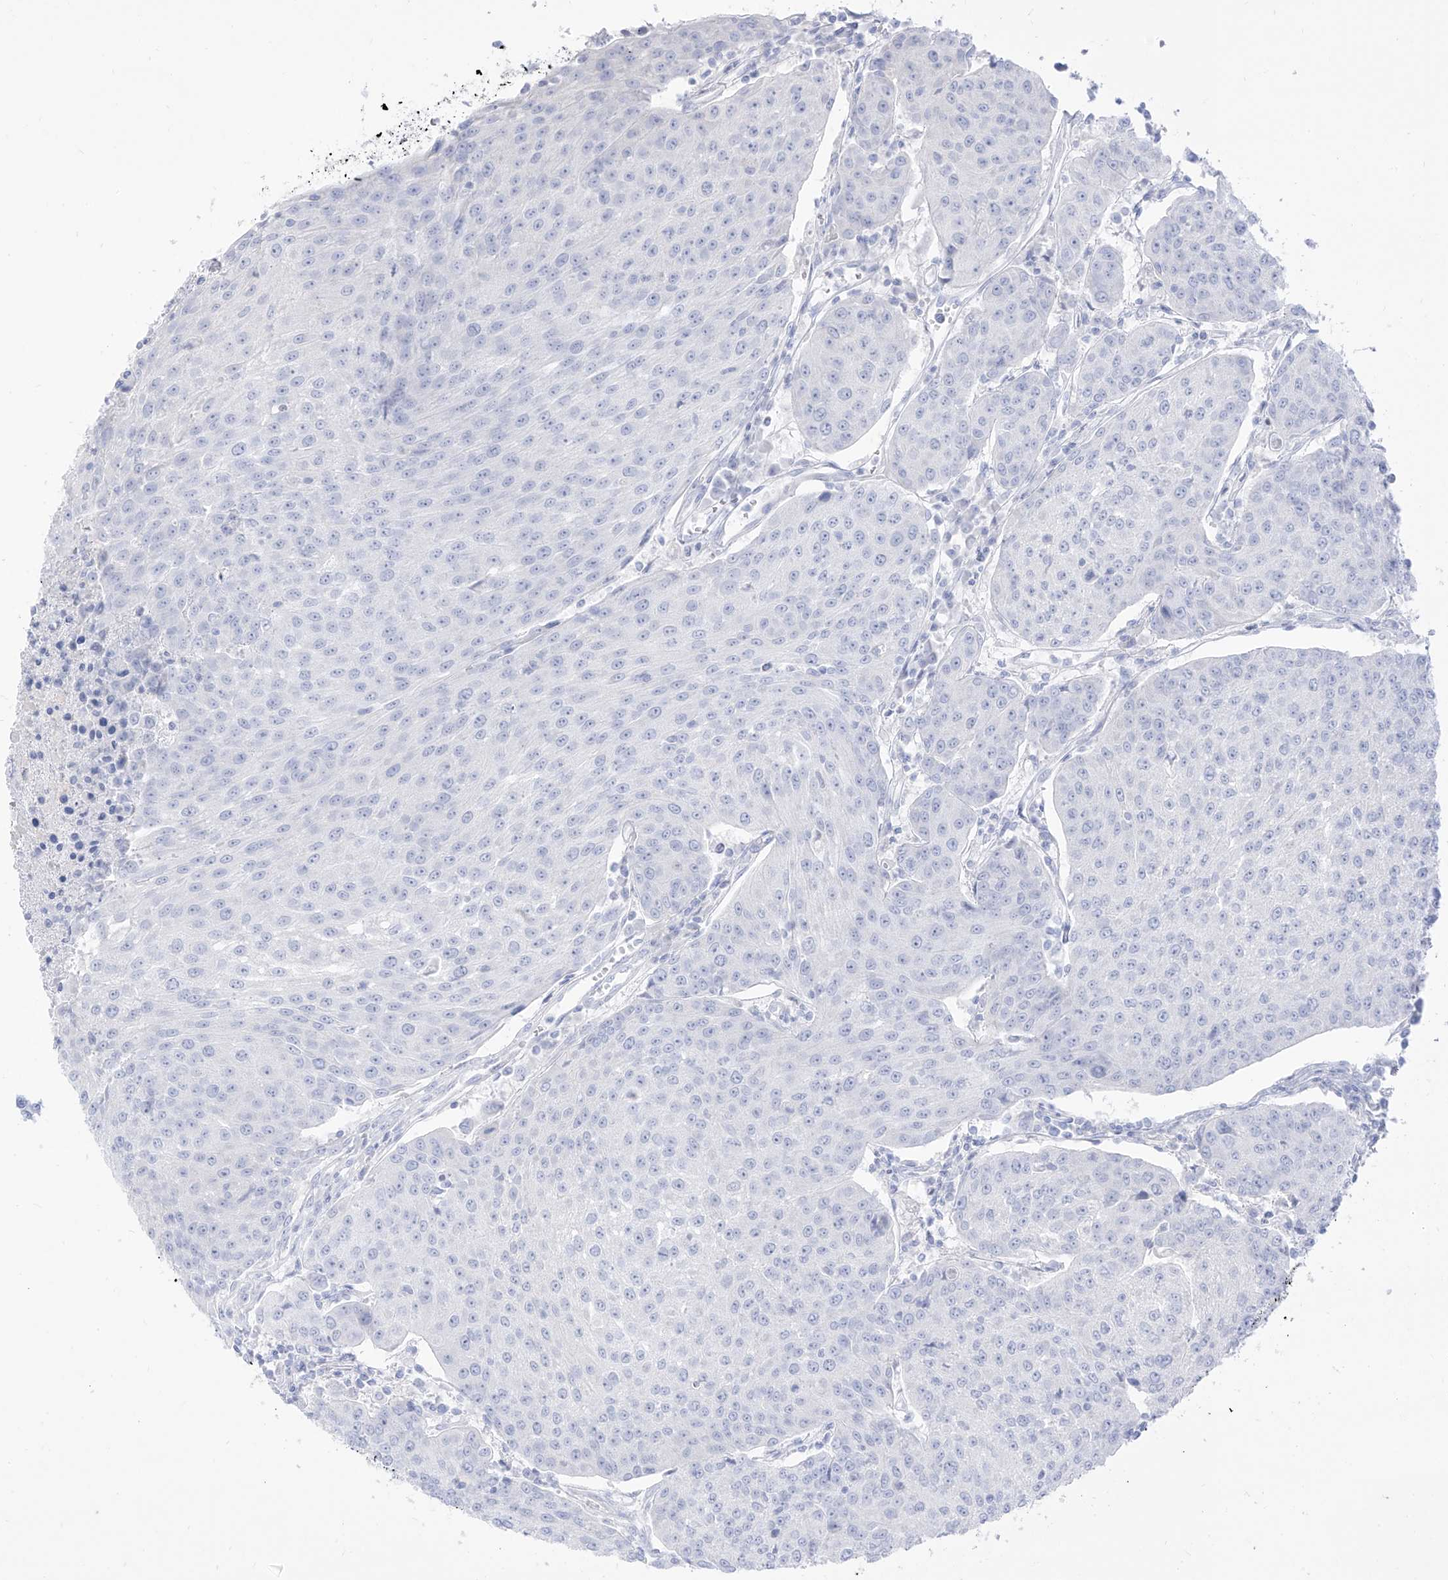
{"staining": {"intensity": "negative", "quantity": "none", "location": "none"}, "tissue": "urothelial cancer", "cell_type": "Tumor cells", "image_type": "cancer", "snomed": [{"axis": "morphology", "description": "Urothelial carcinoma, High grade"}, {"axis": "topography", "description": "Urinary bladder"}], "caption": "IHC of human high-grade urothelial carcinoma displays no staining in tumor cells.", "gene": "ARHGEF40", "patient": {"sex": "female", "age": 85}}